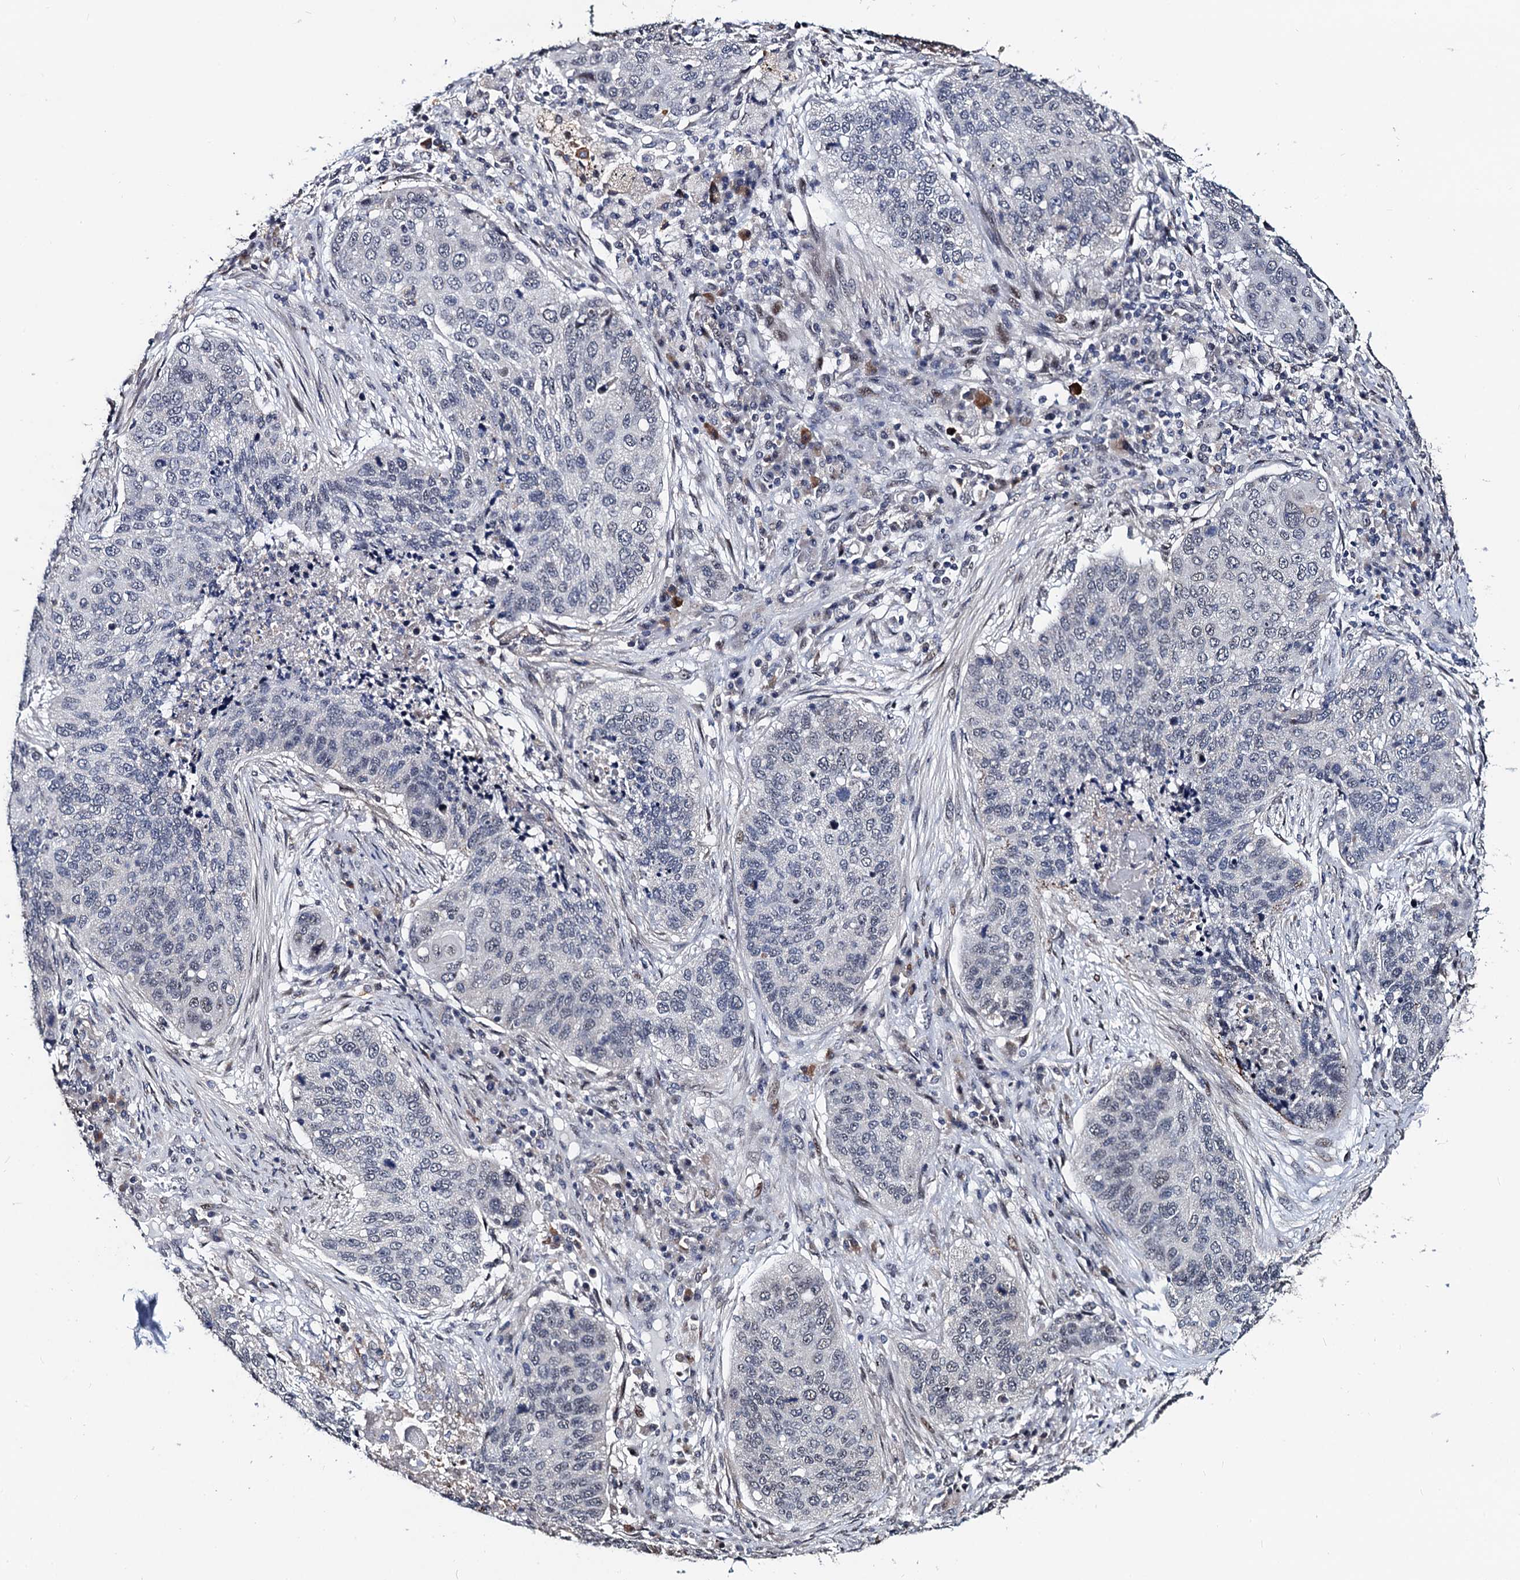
{"staining": {"intensity": "negative", "quantity": "none", "location": "none"}, "tissue": "lung cancer", "cell_type": "Tumor cells", "image_type": "cancer", "snomed": [{"axis": "morphology", "description": "Squamous cell carcinoma, NOS"}, {"axis": "topography", "description": "Lung"}], "caption": "An immunohistochemistry photomicrograph of squamous cell carcinoma (lung) is shown. There is no staining in tumor cells of squamous cell carcinoma (lung).", "gene": "FAM222A", "patient": {"sex": "female", "age": 63}}